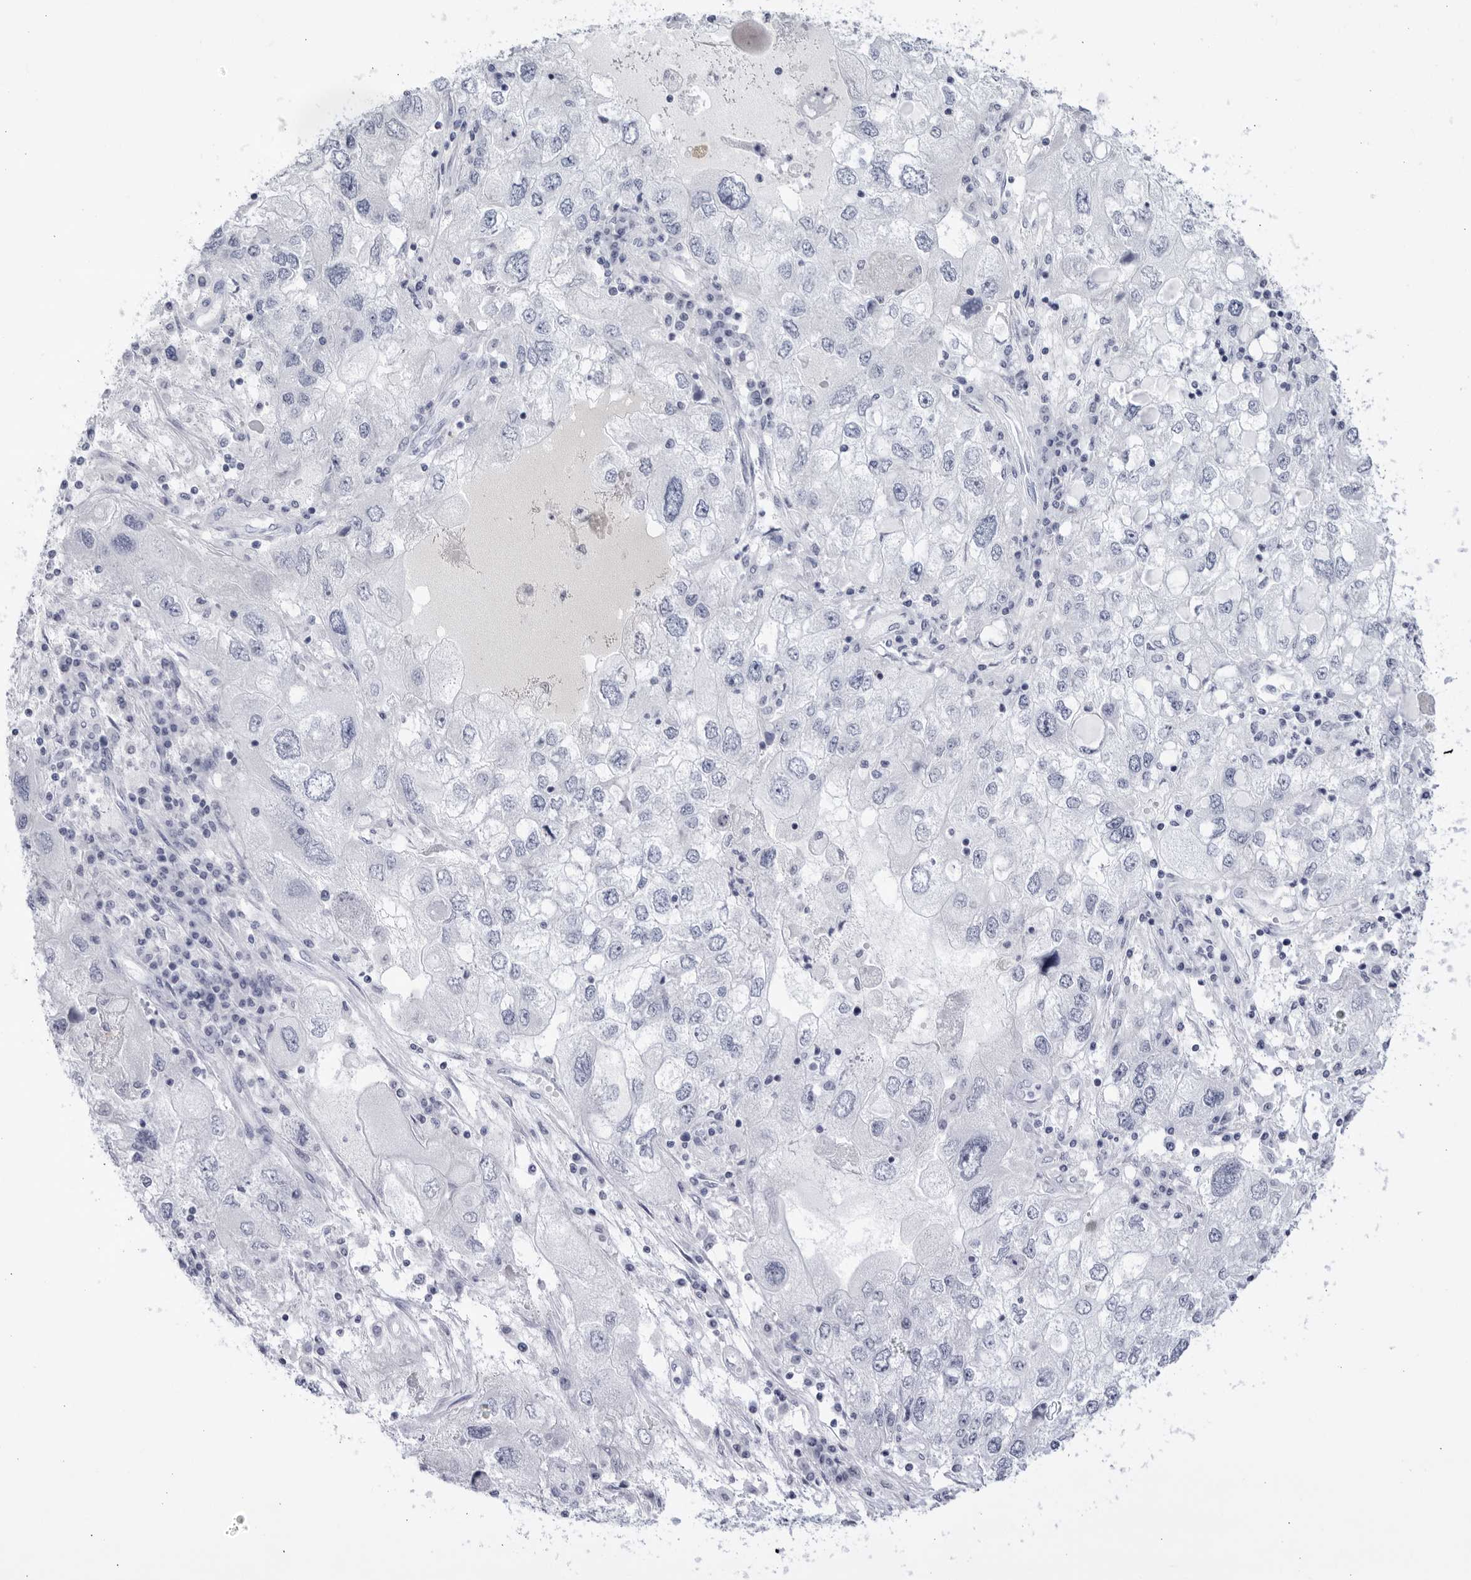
{"staining": {"intensity": "negative", "quantity": "none", "location": "none"}, "tissue": "endometrial cancer", "cell_type": "Tumor cells", "image_type": "cancer", "snomed": [{"axis": "morphology", "description": "Adenocarcinoma, NOS"}, {"axis": "topography", "description": "Endometrium"}], "caption": "This image is of endometrial adenocarcinoma stained with IHC to label a protein in brown with the nuclei are counter-stained blue. There is no staining in tumor cells.", "gene": "CNBD1", "patient": {"sex": "female", "age": 49}}